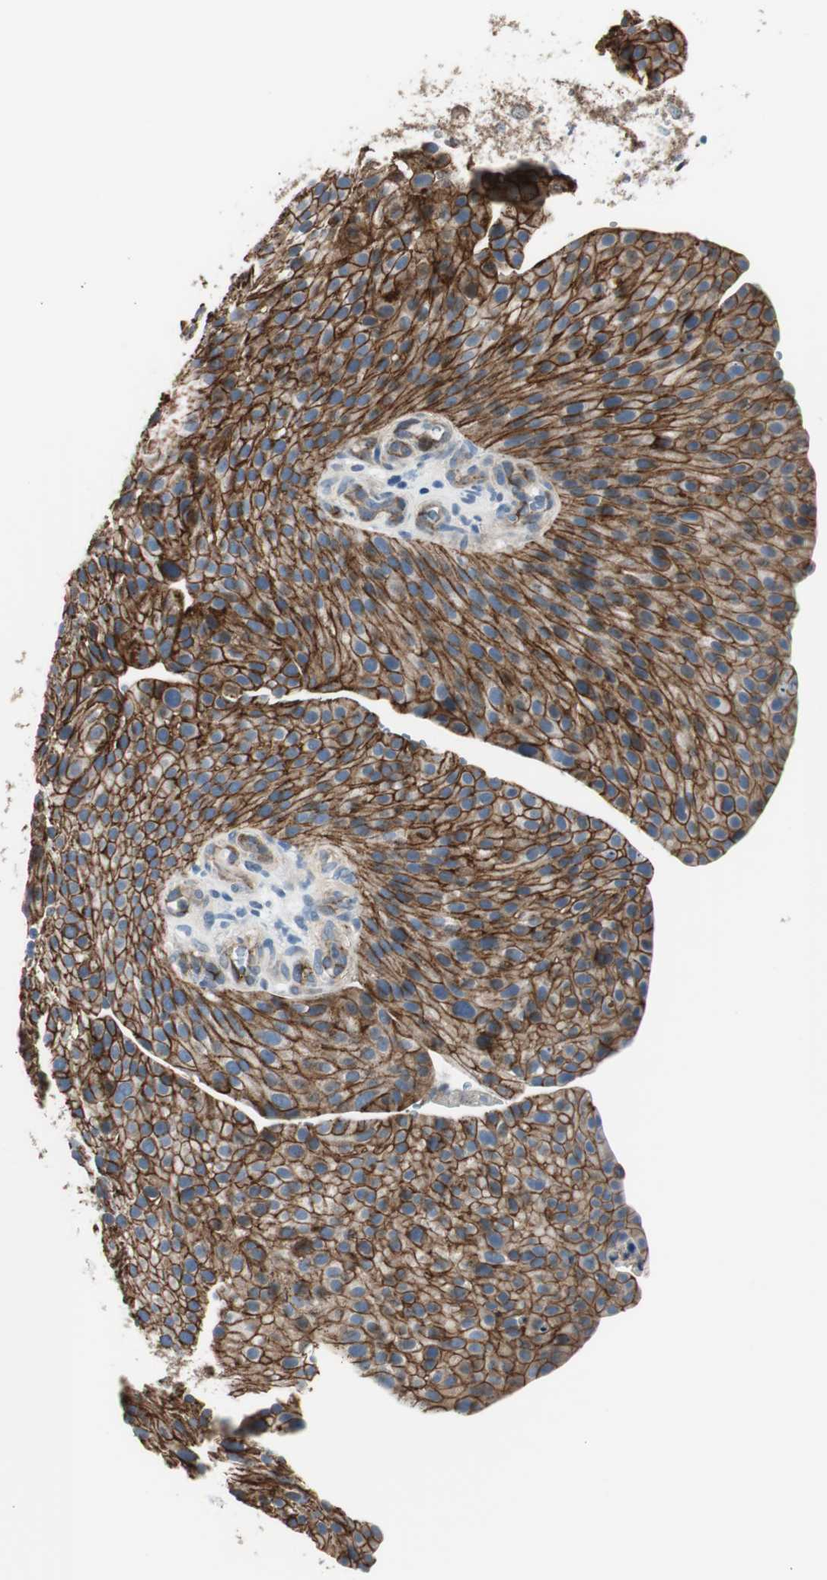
{"staining": {"intensity": "strong", "quantity": ">75%", "location": "cytoplasmic/membranous"}, "tissue": "urothelial cancer", "cell_type": "Tumor cells", "image_type": "cancer", "snomed": [{"axis": "morphology", "description": "Urothelial carcinoma, Low grade"}, {"axis": "topography", "description": "Smooth muscle"}, {"axis": "topography", "description": "Urinary bladder"}], "caption": "Urothelial carcinoma (low-grade) was stained to show a protein in brown. There is high levels of strong cytoplasmic/membranous positivity in approximately >75% of tumor cells.", "gene": "STXBP4", "patient": {"sex": "male", "age": 60}}